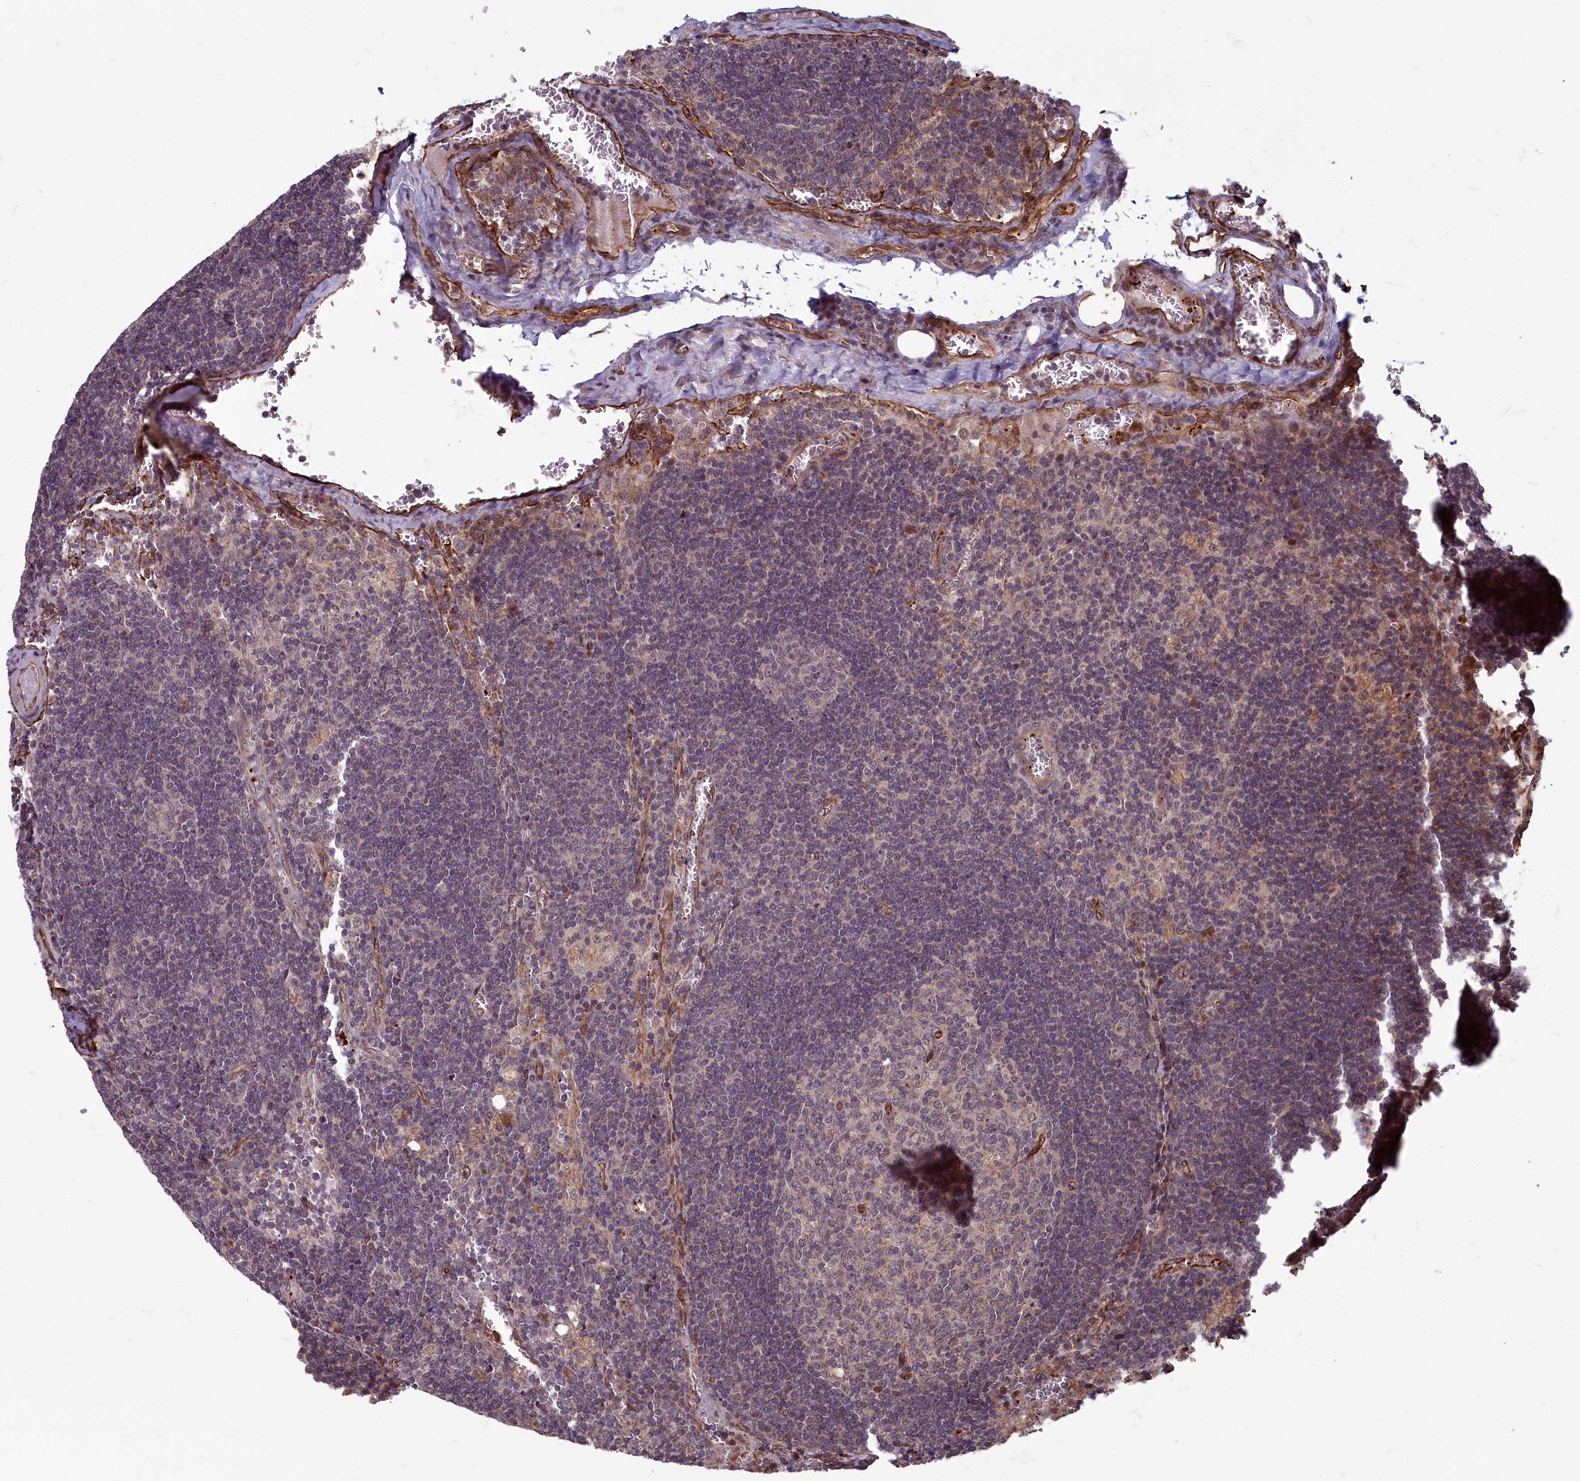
{"staining": {"intensity": "weak", "quantity": "<25%", "location": "cytoplasmic/membranous"}, "tissue": "lymph node", "cell_type": "Germinal center cells", "image_type": "normal", "snomed": [{"axis": "morphology", "description": "Normal tissue, NOS"}, {"axis": "topography", "description": "Lymph node"}], "caption": "This image is of normal lymph node stained with immunohistochemistry to label a protein in brown with the nuclei are counter-stained blue. There is no staining in germinal center cells.", "gene": "TSPYL4", "patient": {"sex": "female", "age": 73}}